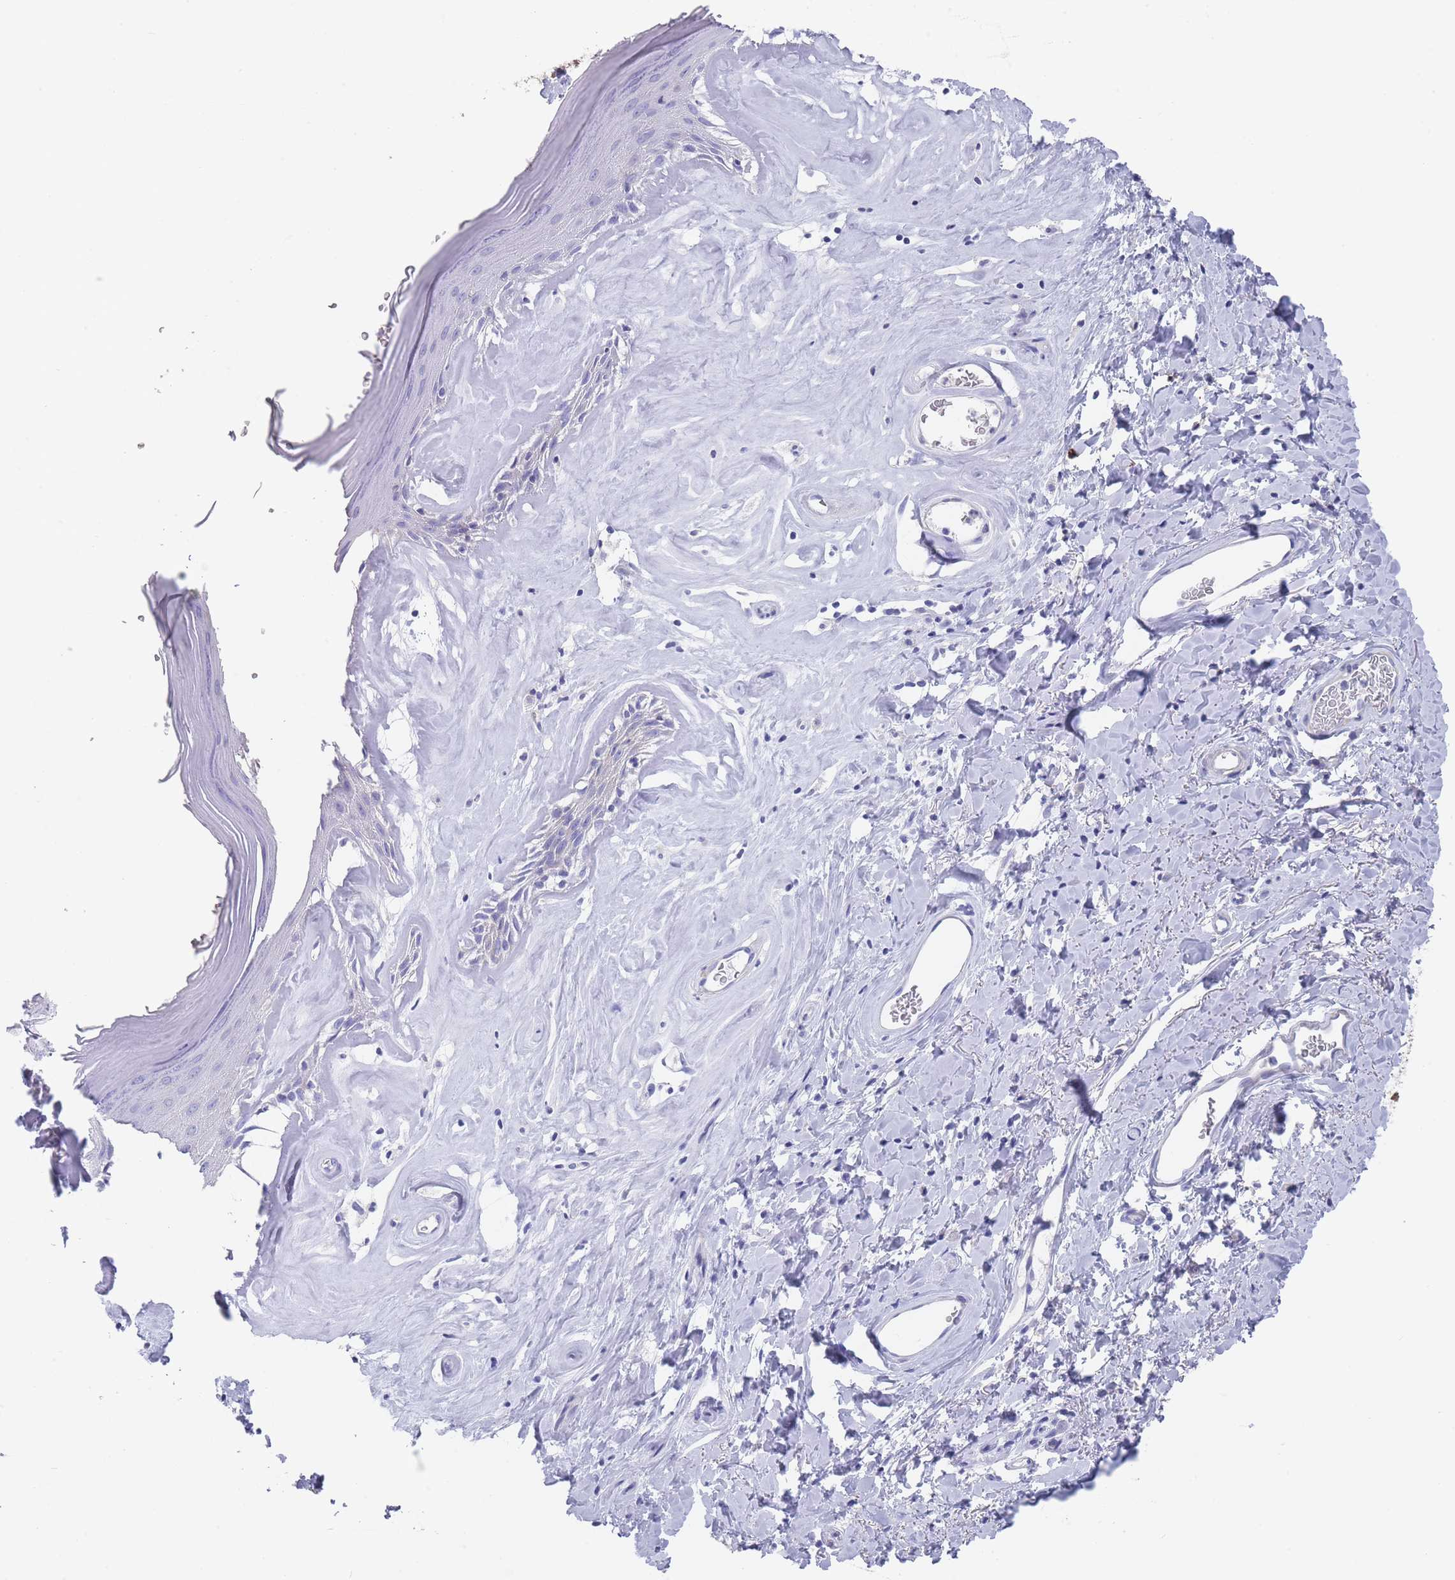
{"staining": {"intensity": "negative", "quantity": "none", "location": "none"}, "tissue": "skin", "cell_type": "Epidermal cells", "image_type": "normal", "snomed": [{"axis": "morphology", "description": "Normal tissue, NOS"}, {"axis": "morphology", "description": "Inflammation, NOS"}, {"axis": "topography", "description": "Vulva"}], "caption": "Image shows no protein positivity in epidermal cells of normal skin. The staining is performed using DAB brown chromogen with nuclei counter-stained in using hematoxylin.", "gene": "SCCPDH", "patient": {"sex": "female", "age": 86}}